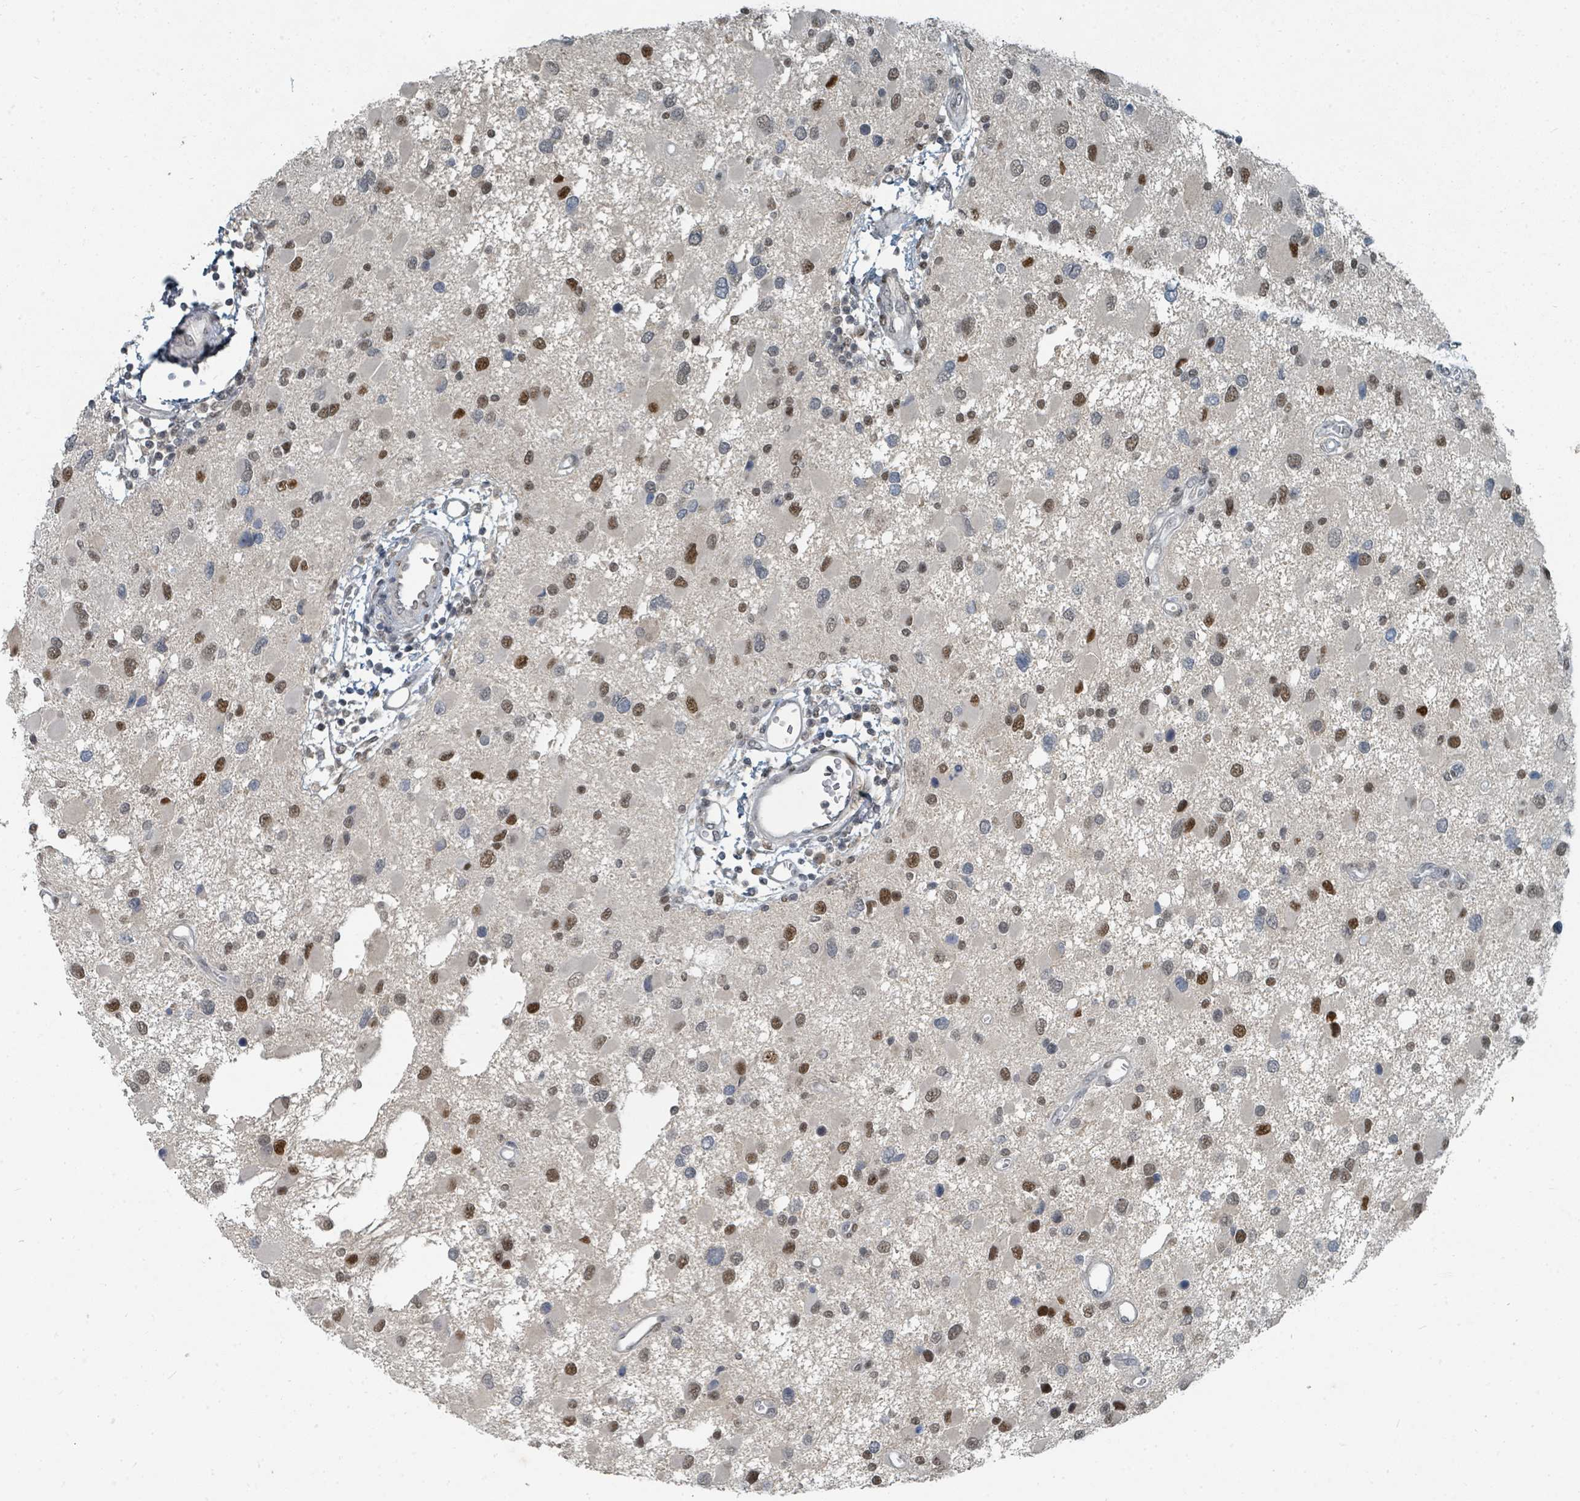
{"staining": {"intensity": "moderate", "quantity": "25%-75%", "location": "nuclear"}, "tissue": "glioma", "cell_type": "Tumor cells", "image_type": "cancer", "snomed": [{"axis": "morphology", "description": "Glioma, malignant, High grade"}, {"axis": "topography", "description": "Brain"}], "caption": "This histopathology image demonstrates IHC staining of human malignant glioma (high-grade), with medium moderate nuclear positivity in approximately 25%-75% of tumor cells.", "gene": "UCK1", "patient": {"sex": "male", "age": 53}}